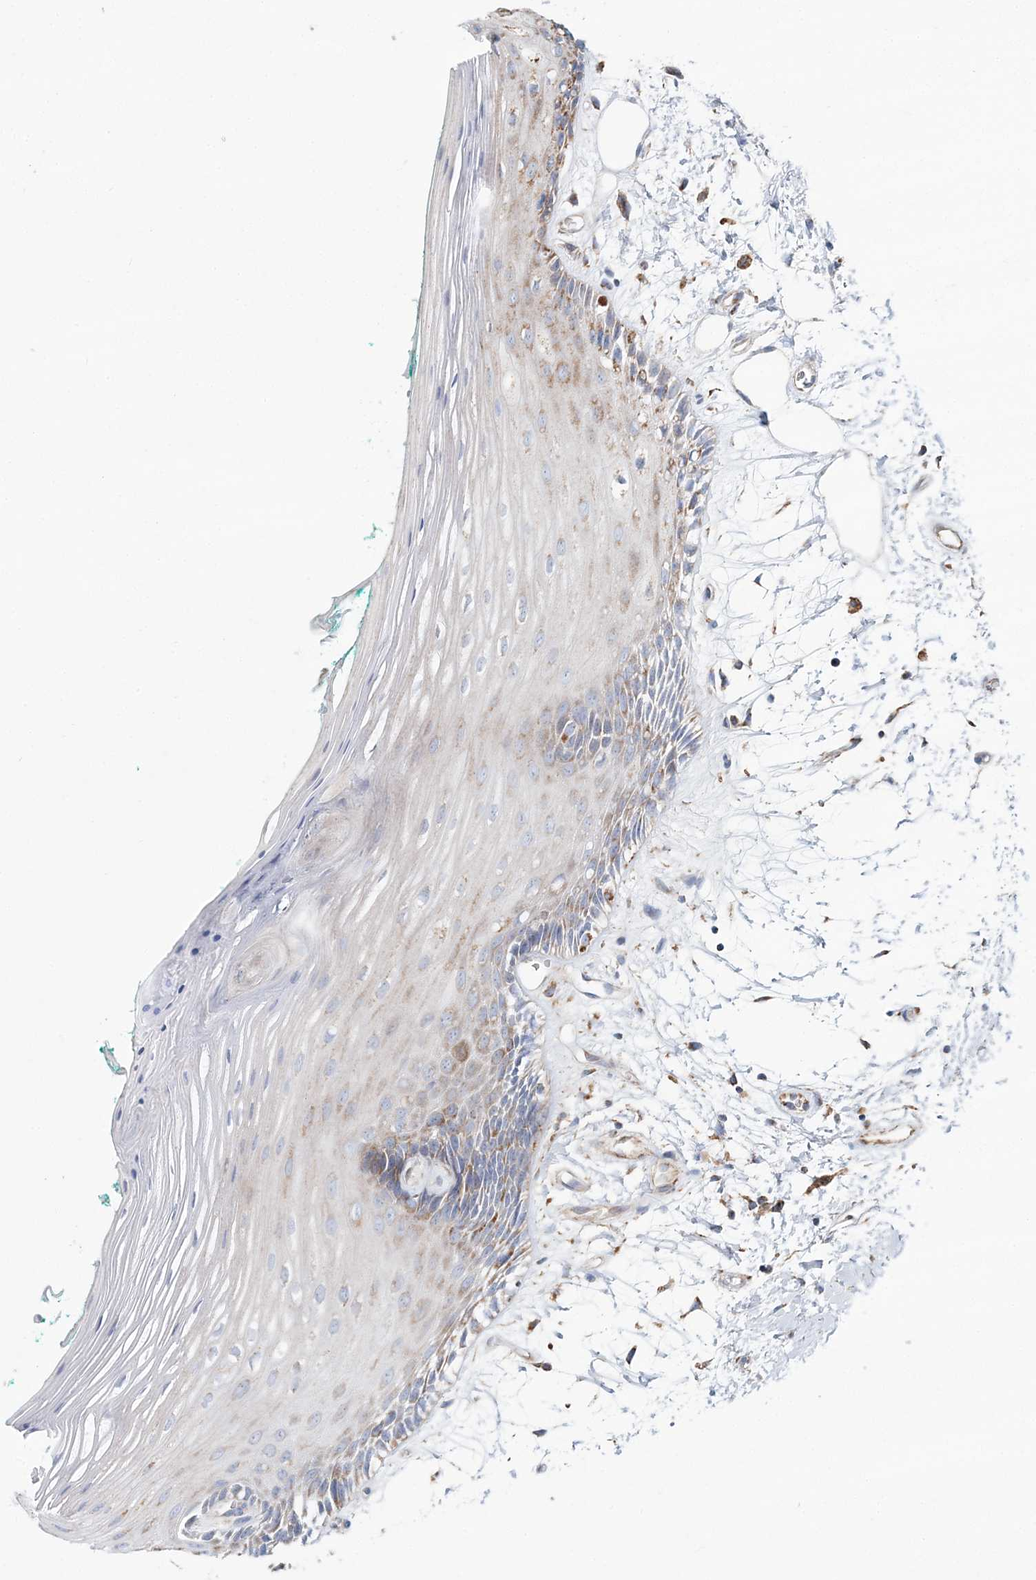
{"staining": {"intensity": "weak", "quantity": "25%-75%", "location": "cytoplasmic/membranous"}, "tissue": "oral mucosa", "cell_type": "Squamous epithelial cells", "image_type": "normal", "snomed": [{"axis": "morphology", "description": "Normal tissue, NOS"}, {"axis": "topography", "description": "Skeletal muscle"}, {"axis": "topography", "description": "Oral tissue"}, {"axis": "topography", "description": "Peripheral nerve tissue"}], "caption": "Weak cytoplasmic/membranous protein staining is seen in about 25%-75% of squamous epithelial cells in oral mucosa.", "gene": "ARHGAP6", "patient": {"sex": "female", "age": 84}}